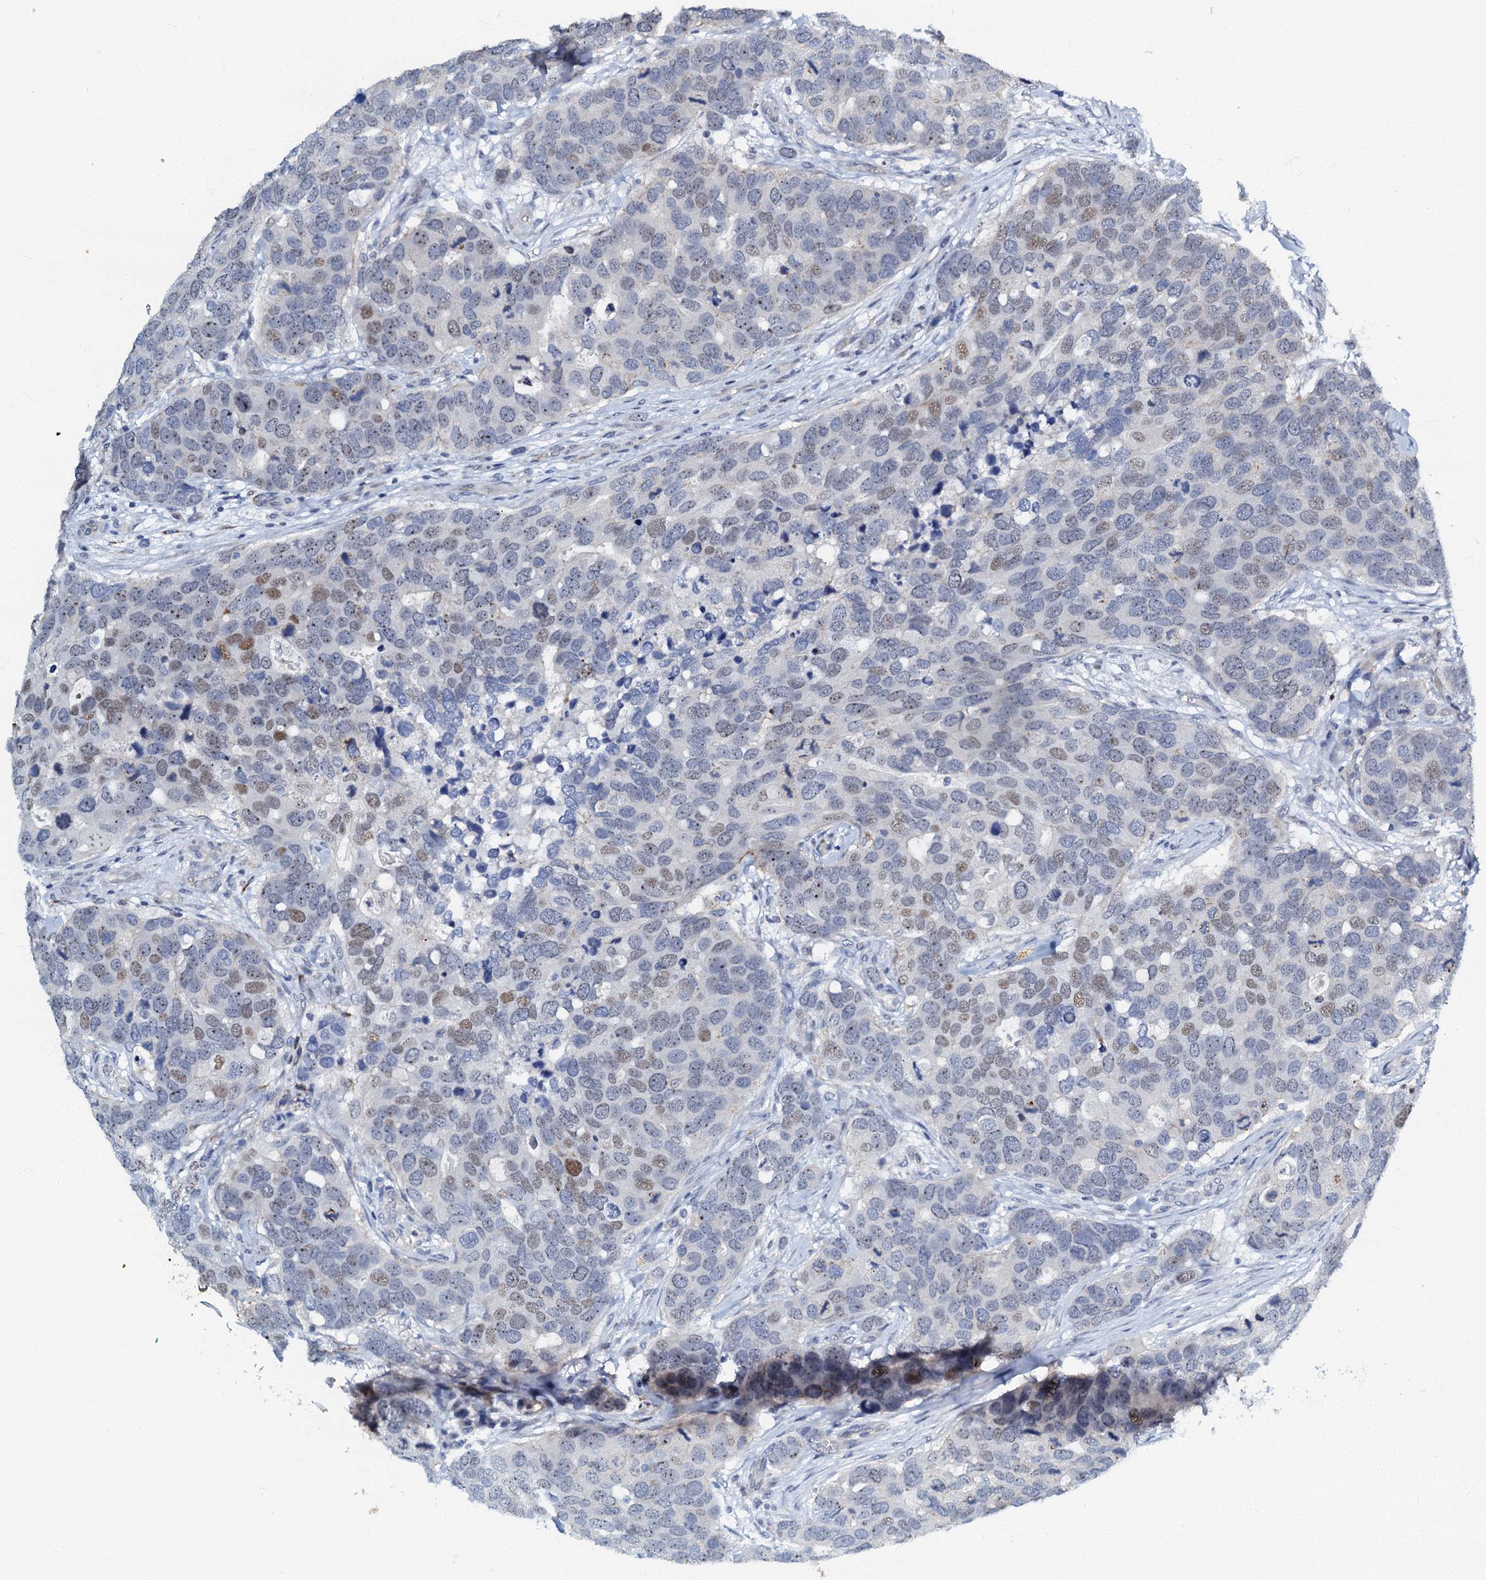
{"staining": {"intensity": "moderate", "quantity": "<25%", "location": "nuclear"}, "tissue": "breast cancer", "cell_type": "Tumor cells", "image_type": "cancer", "snomed": [{"axis": "morphology", "description": "Duct carcinoma"}, {"axis": "topography", "description": "Breast"}], "caption": "IHC (DAB) staining of human breast intraductal carcinoma demonstrates moderate nuclear protein staining in approximately <25% of tumor cells.", "gene": "OLAH", "patient": {"sex": "female", "age": 83}}